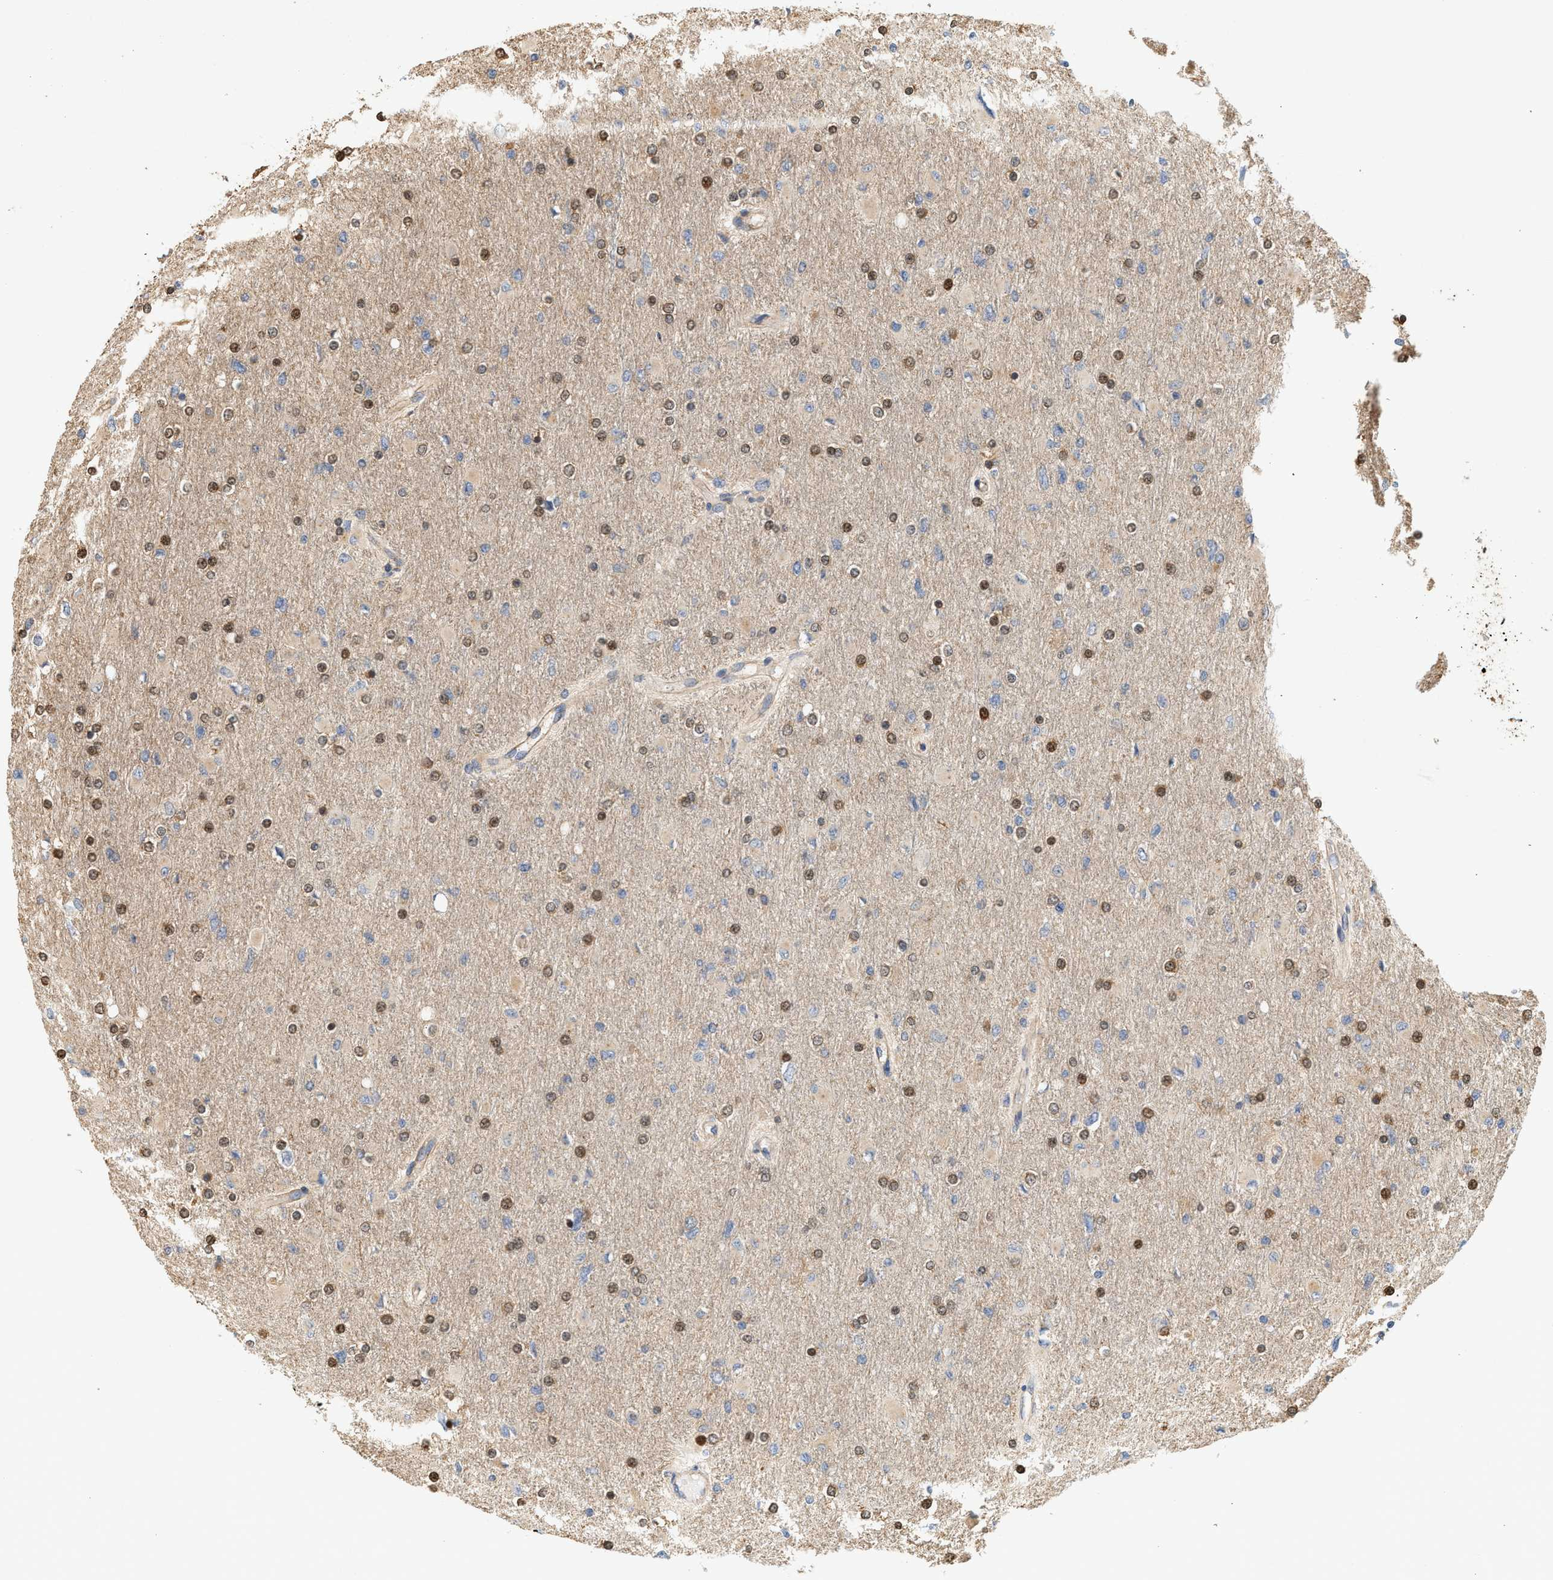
{"staining": {"intensity": "moderate", "quantity": "25%-75%", "location": "nuclear"}, "tissue": "glioma", "cell_type": "Tumor cells", "image_type": "cancer", "snomed": [{"axis": "morphology", "description": "Glioma, malignant, High grade"}, {"axis": "topography", "description": "Cerebral cortex"}], "caption": "Moderate nuclear positivity for a protein is appreciated in about 25%-75% of tumor cells of glioma using immunohistochemistry.", "gene": "CTXN1", "patient": {"sex": "female", "age": 36}}